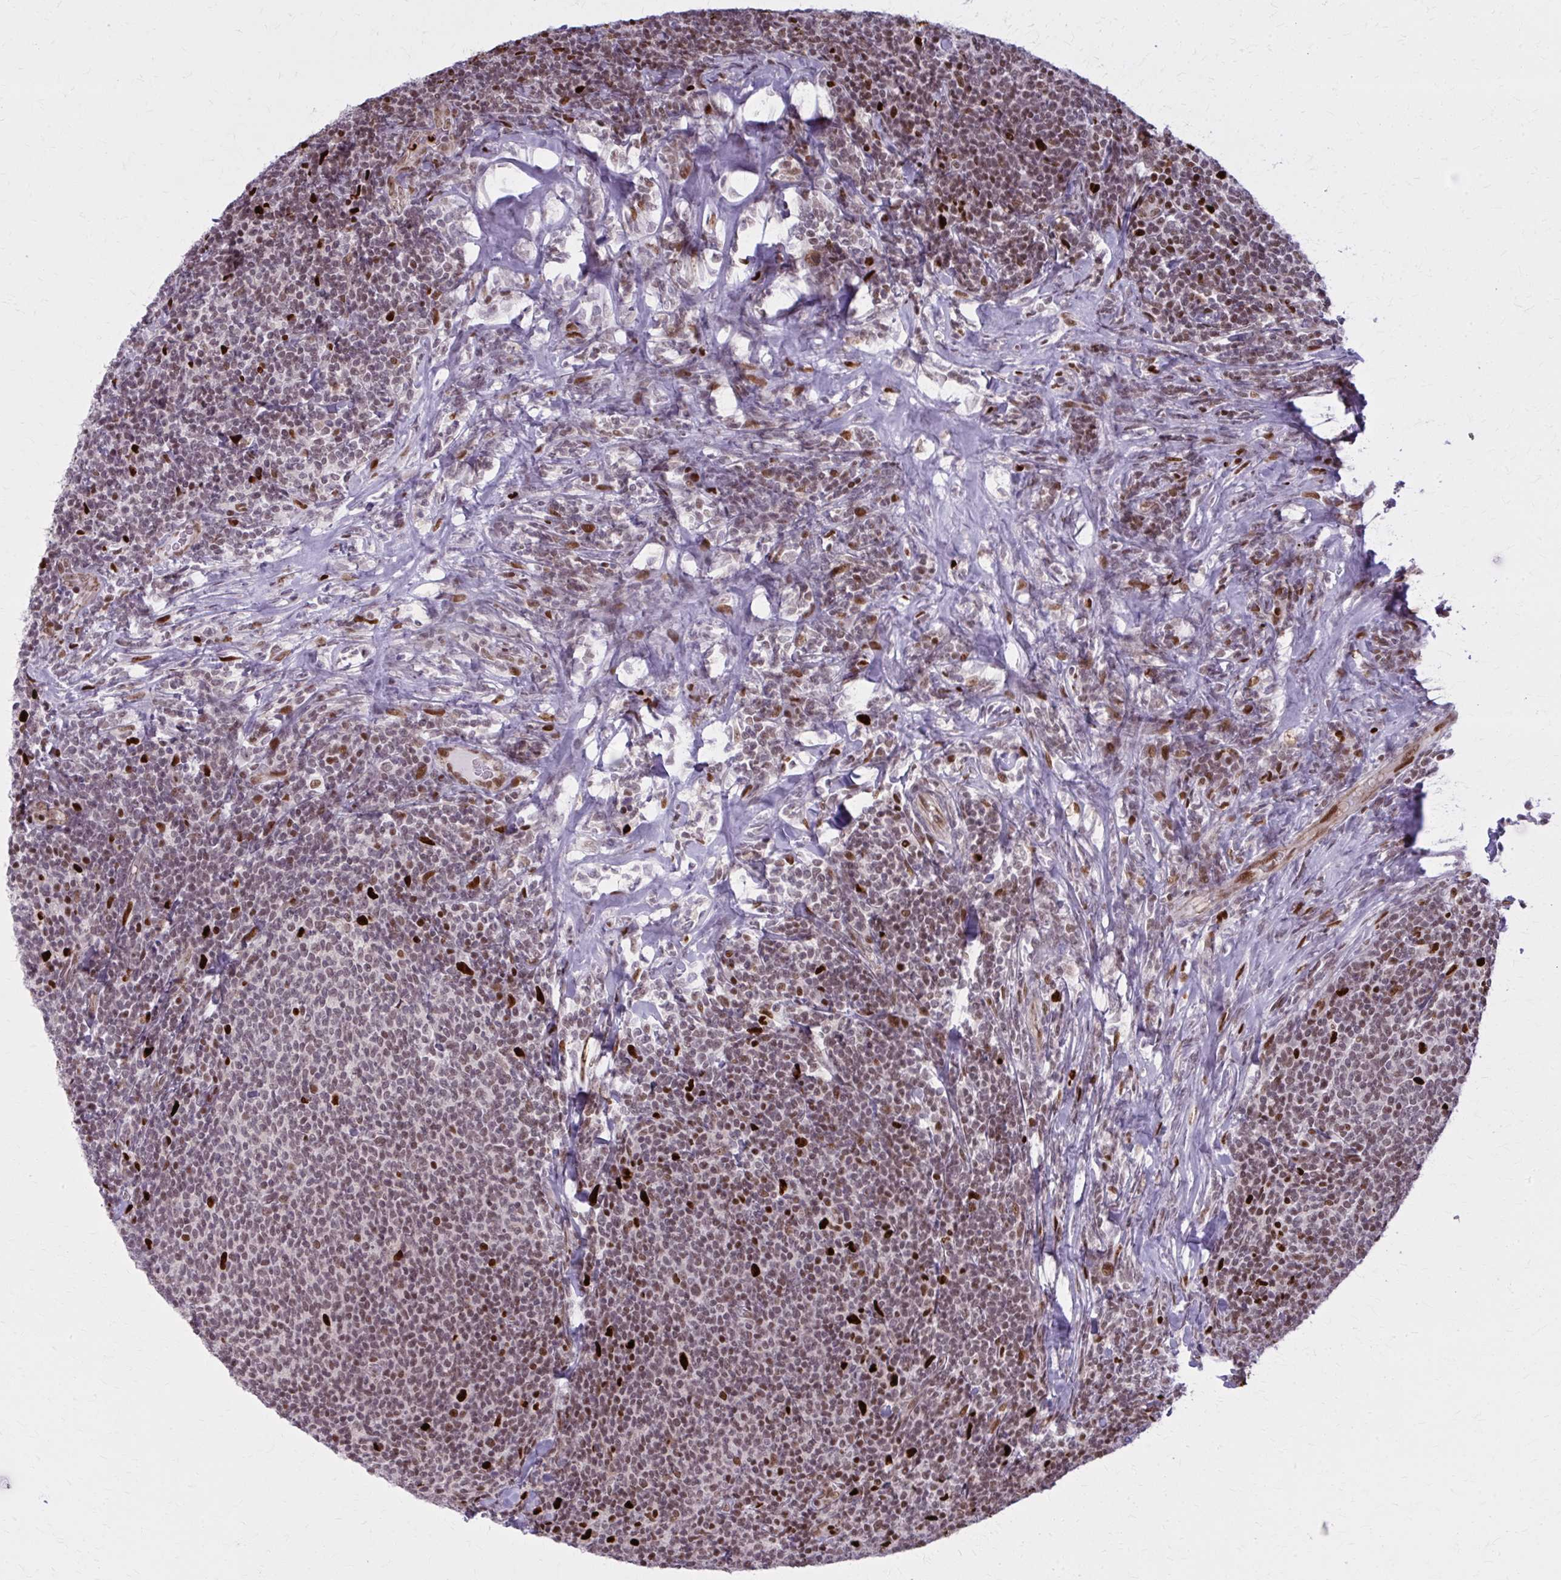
{"staining": {"intensity": "moderate", "quantity": "25%-75%", "location": "nuclear"}, "tissue": "lymphoma", "cell_type": "Tumor cells", "image_type": "cancer", "snomed": [{"axis": "morphology", "description": "Malignant lymphoma, non-Hodgkin's type, Low grade"}, {"axis": "topography", "description": "Lymph node"}], "caption": "A micrograph of human malignant lymphoma, non-Hodgkin's type (low-grade) stained for a protein shows moderate nuclear brown staining in tumor cells.", "gene": "ZNF559", "patient": {"sex": "male", "age": 52}}